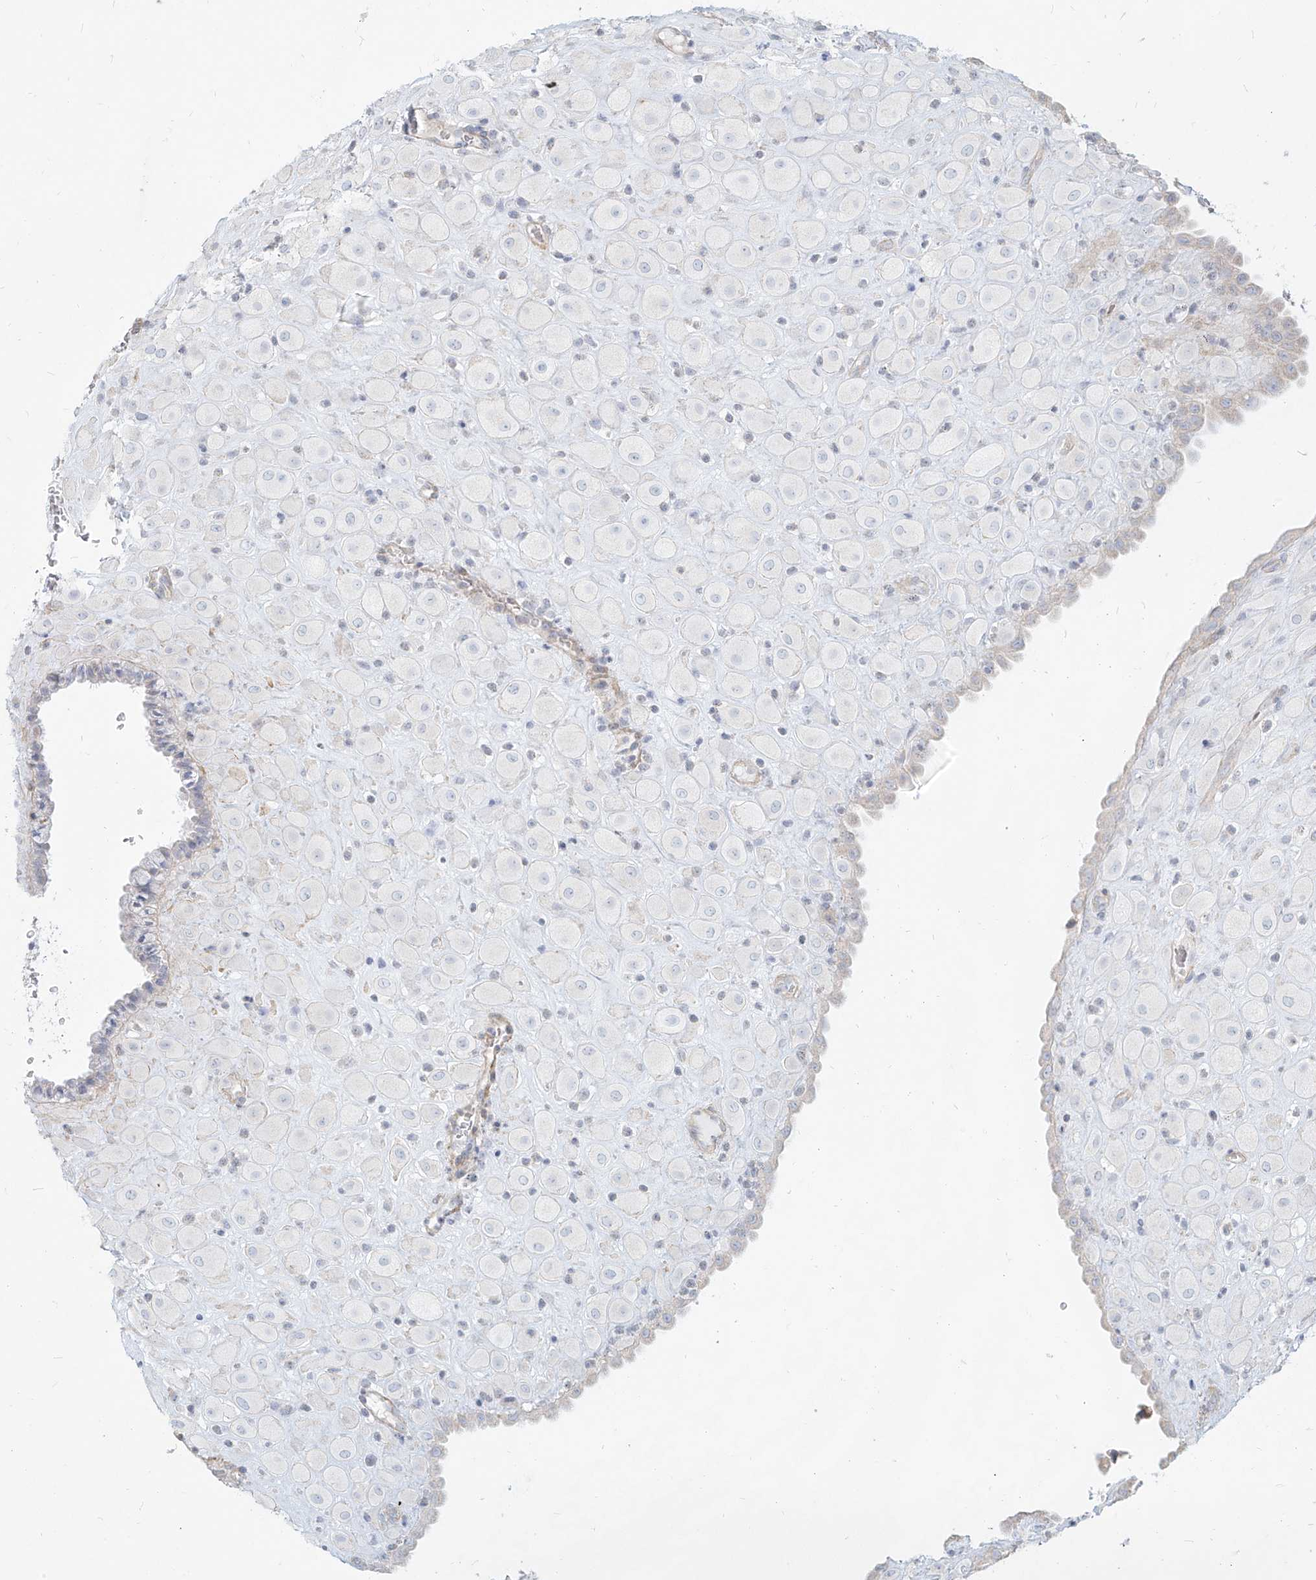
{"staining": {"intensity": "negative", "quantity": "none", "location": "none"}, "tissue": "placenta", "cell_type": "Decidual cells", "image_type": "normal", "snomed": [{"axis": "morphology", "description": "Normal tissue, NOS"}, {"axis": "topography", "description": "Placenta"}], "caption": "Immunohistochemical staining of normal placenta reveals no significant expression in decidual cells. (DAB IHC, high magnification).", "gene": "ITPKB", "patient": {"sex": "female", "age": 35}}